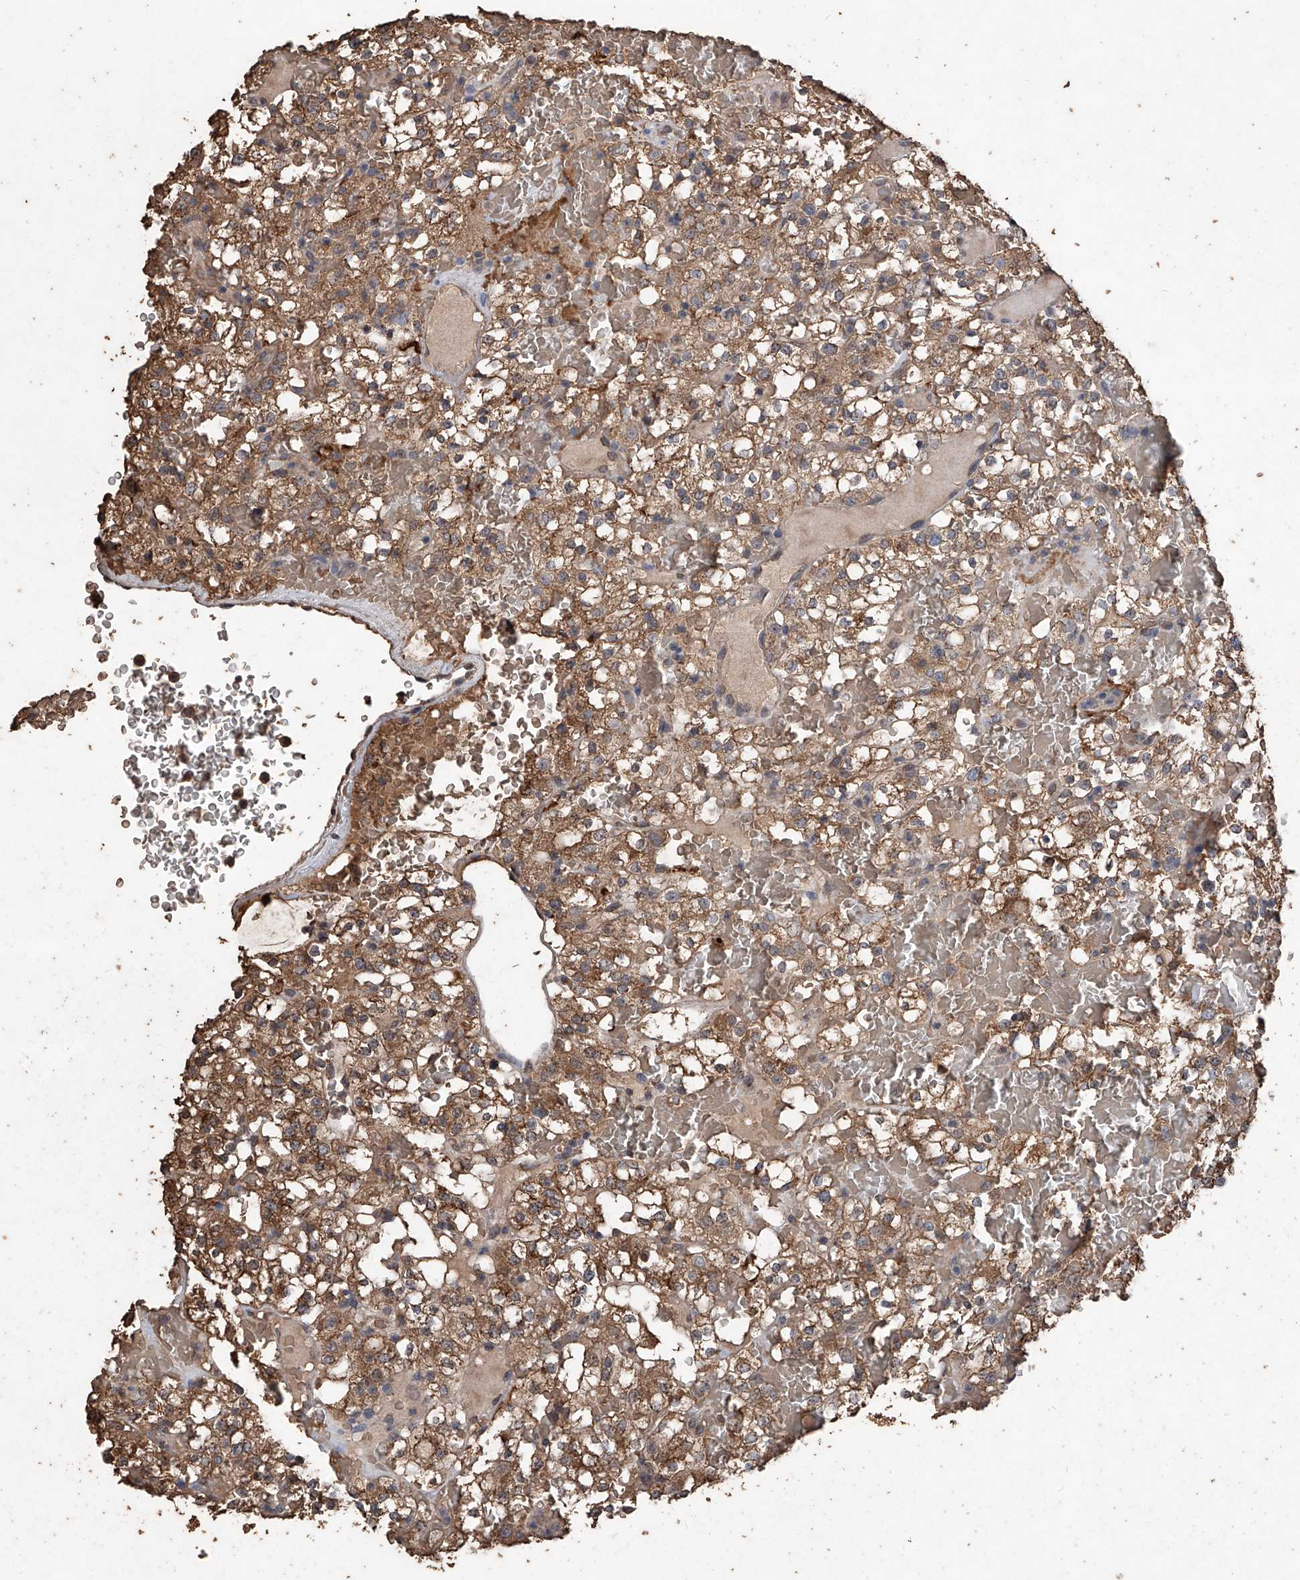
{"staining": {"intensity": "moderate", "quantity": ">75%", "location": "cytoplasmic/membranous"}, "tissue": "renal cancer", "cell_type": "Tumor cells", "image_type": "cancer", "snomed": [{"axis": "morphology", "description": "Normal tissue, NOS"}, {"axis": "morphology", "description": "Adenocarcinoma, NOS"}, {"axis": "topography", "description": "Kidney"}], "caption": "Renal adenocarcinoma stained with a brown dye demonstrates moderate cytoplasmic/membranous positive expression in approximately >75% of tumor cells.", "gene": "EML1", "patient": {"sex": "female", "age": 72}}